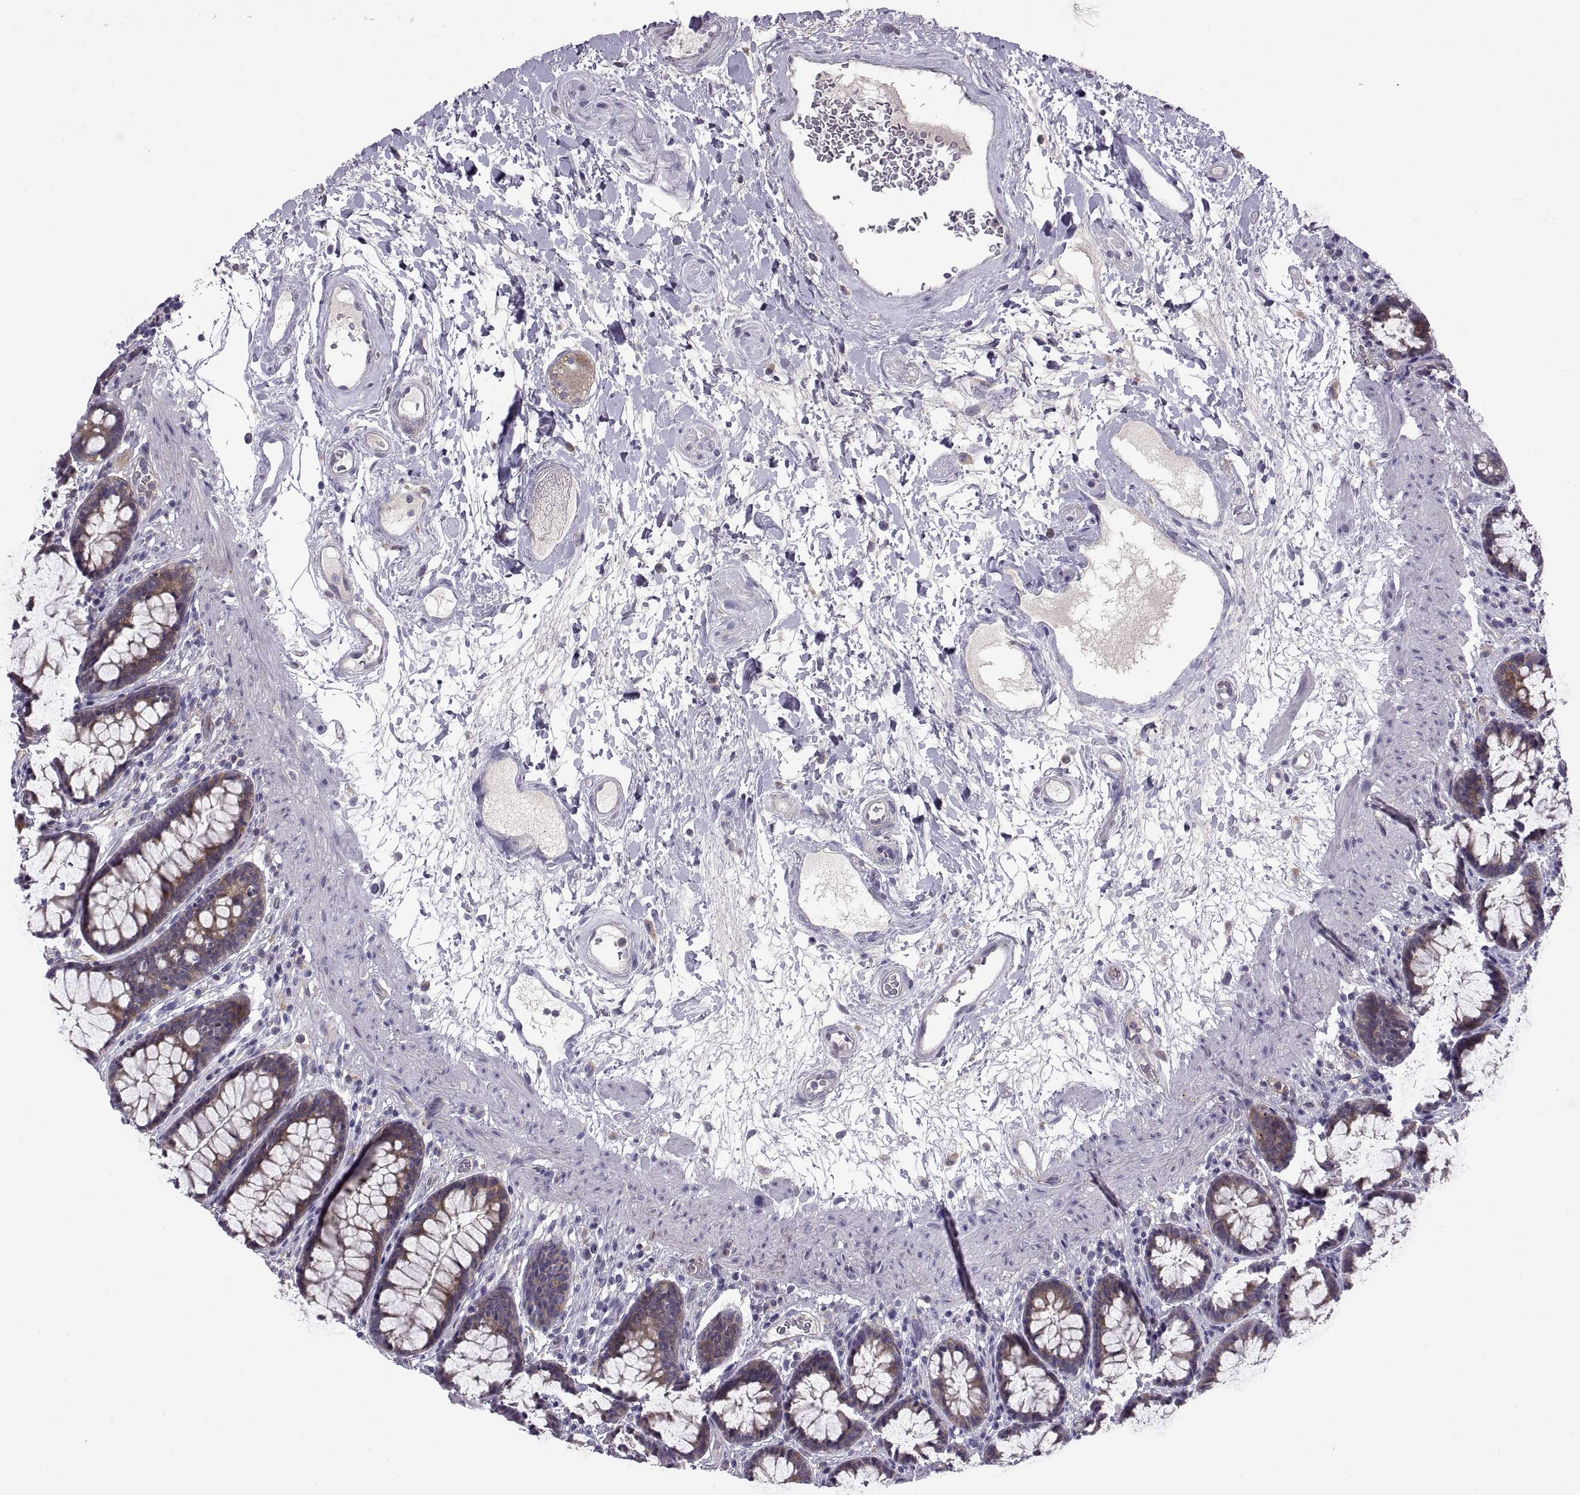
{"staining": {"intensity": "moderate", "quantity": "25%-75%", "location": "cytoplasmic/membranous"}, "tissue": "rectum", "cell_type": "Glandular cells", "image_type": "normal", "snomed": [{"axis": "morphology", "description": "Normal tissue, NOS"}, {"axis": "topography", "description": "Rectum"}], "caption": "Rectum stained for a protein (brown) displays moderate cytoplasmic/membranous positive expression in approximately 25%-75% of glandular cells.", "gene": "ARSL", "patient": {"sex": "male", "age": 72}}